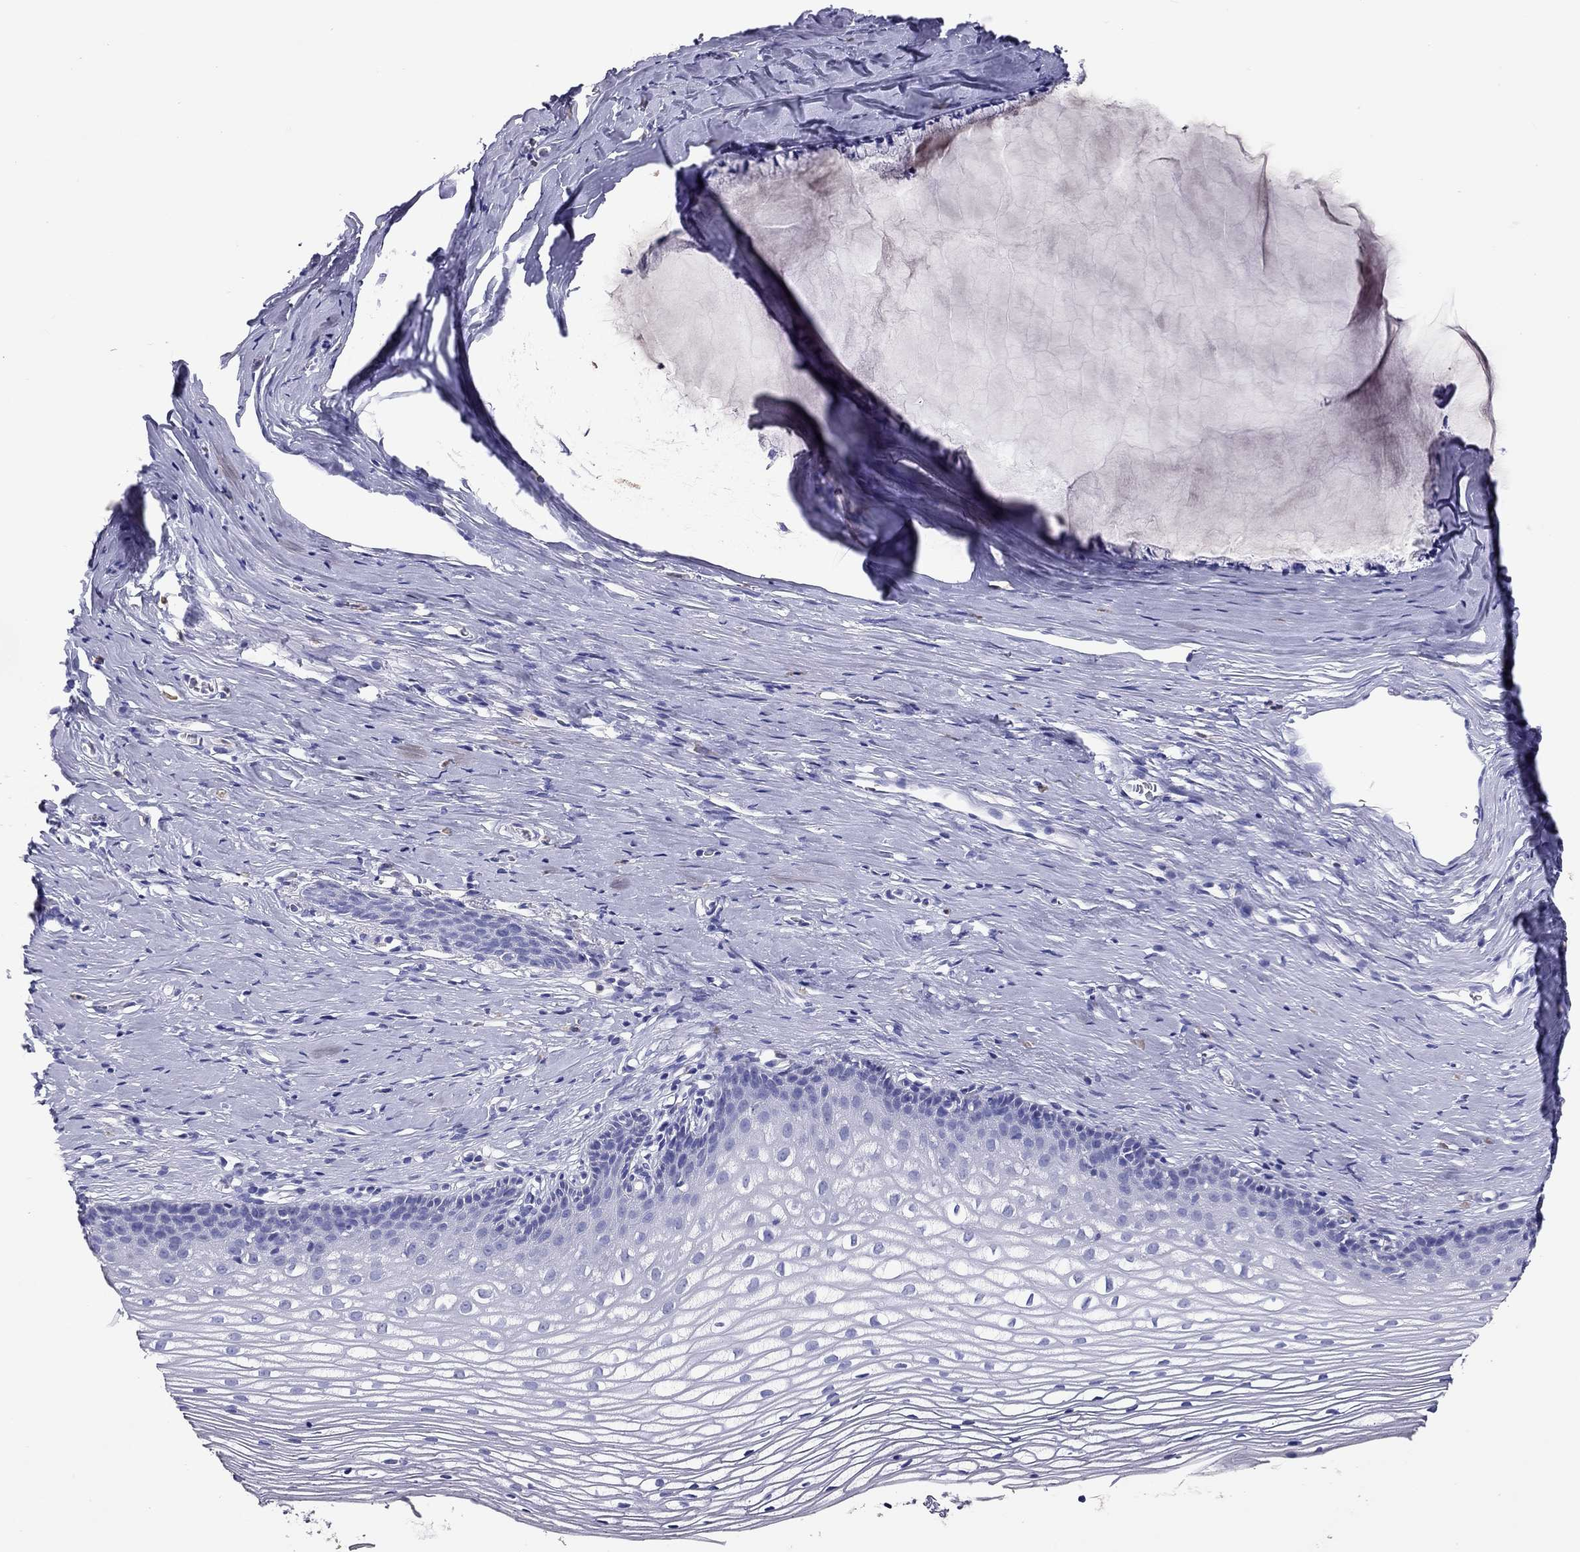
{"staining": {"intensity": "negative", "quantity": "none", "location": "none"}, "tissue": "cervix", "cell_type": "Glandular cells", "image_type": "normal", "snomed": [{"axis": "morphology", "description": "Normal tissue, NOS"}, {"axis": "topography", "description": "Cervix"}], "caption": "IHC of benign cervix exhibits no staining in glandular cells. (DAB immunohistochemistry, high magnification).", "gene": "CALHM1", "patient": {"sex": "female", "age": 40}}